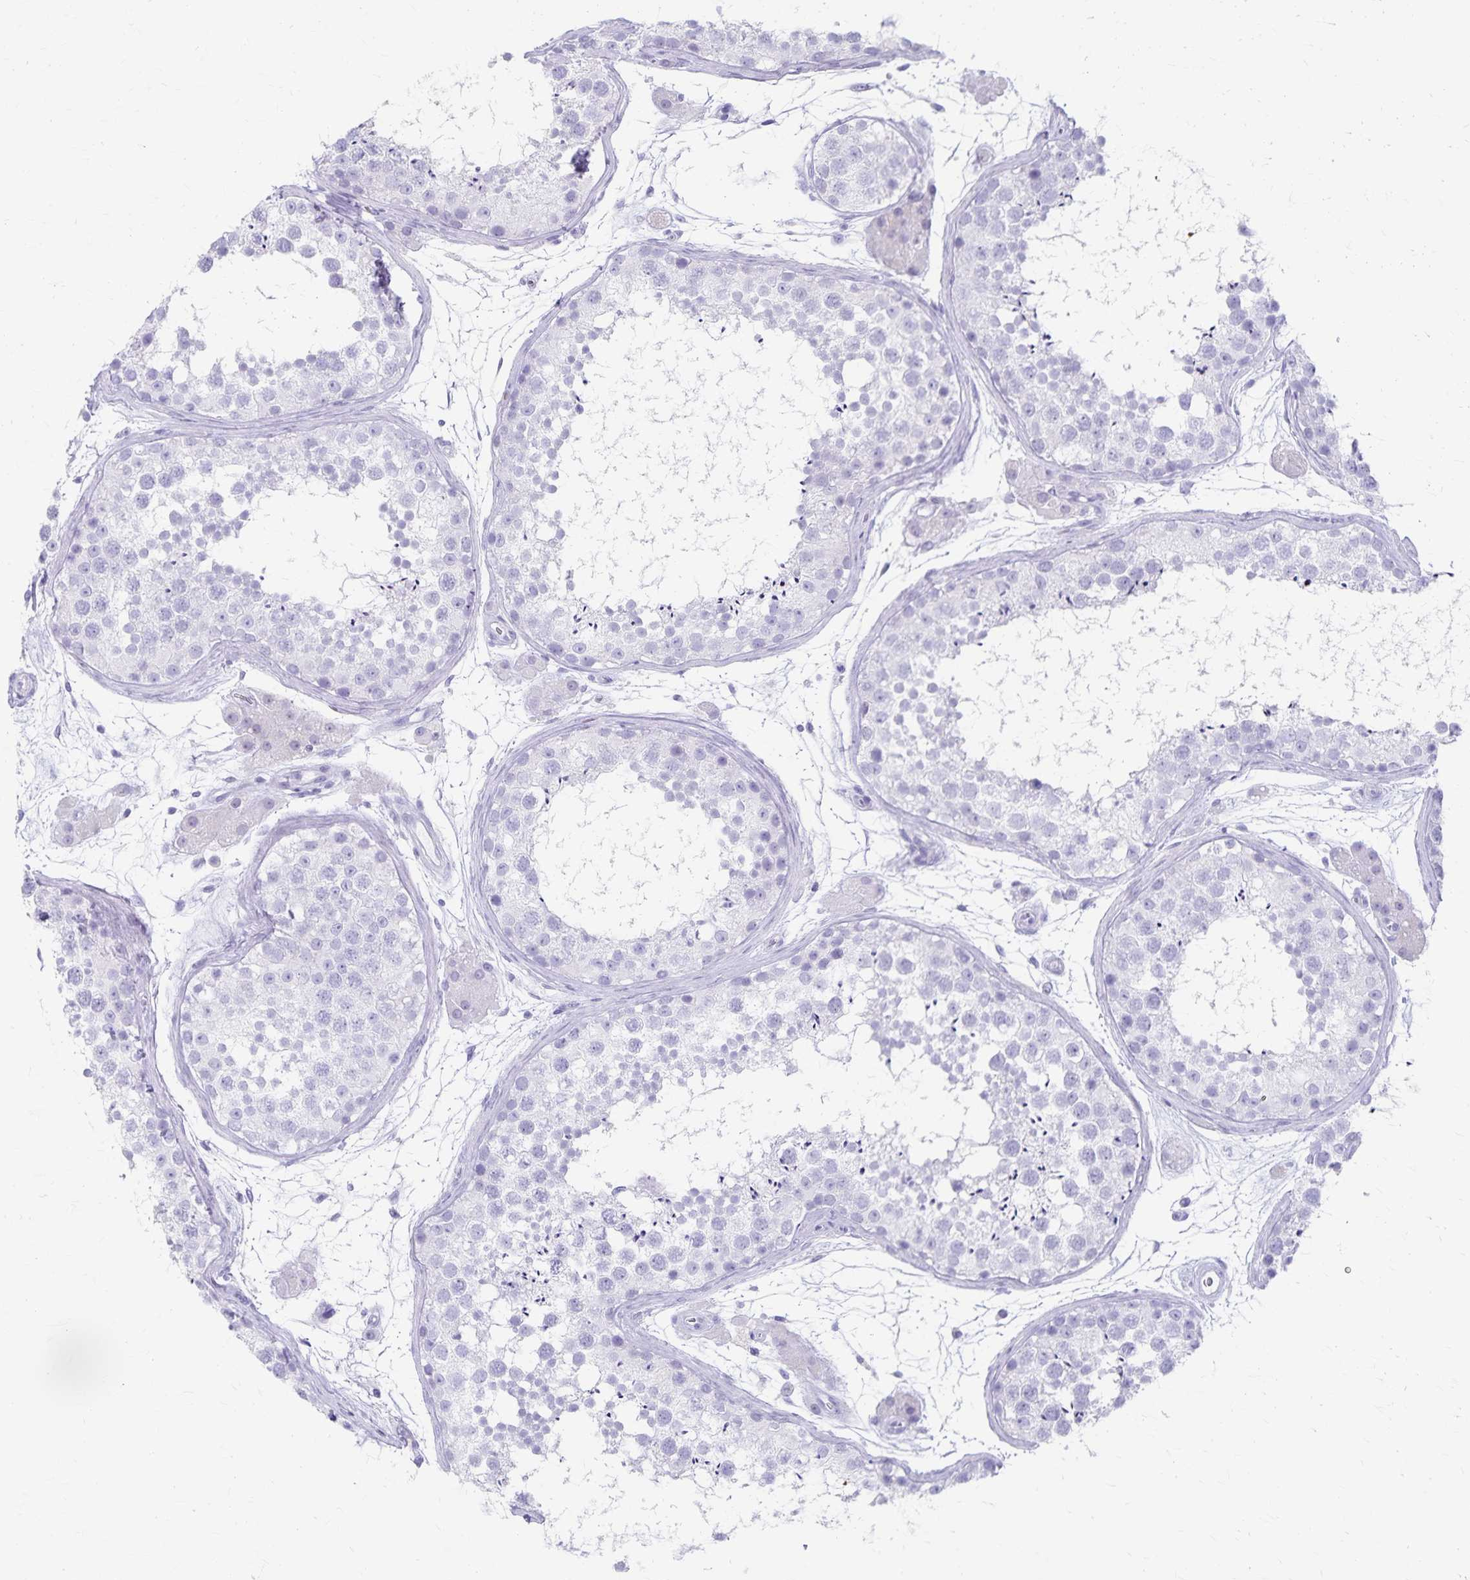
{"staining": {"intensity": "negative", "quantity": "none", "location": "none"}, "tissue": "testis", "cell_type": "Cells in seminiferous ducts", "image_type": "normal", "snomed": [{"axis": "morphology", "description": "Normal tissue, NOS"}, {"axis": "topography", "description": "Testis"}], "caption": "The IHC image has no significant positivity in cells in seminiferous ducts of testis. Brightfield microscopy of immunohistochemistry stained with DAB (brown) and hematoxylin (blue), captured at high magnification.", "gene": "GPBAR1", "patient": {"sex": "male", "age": 41}}